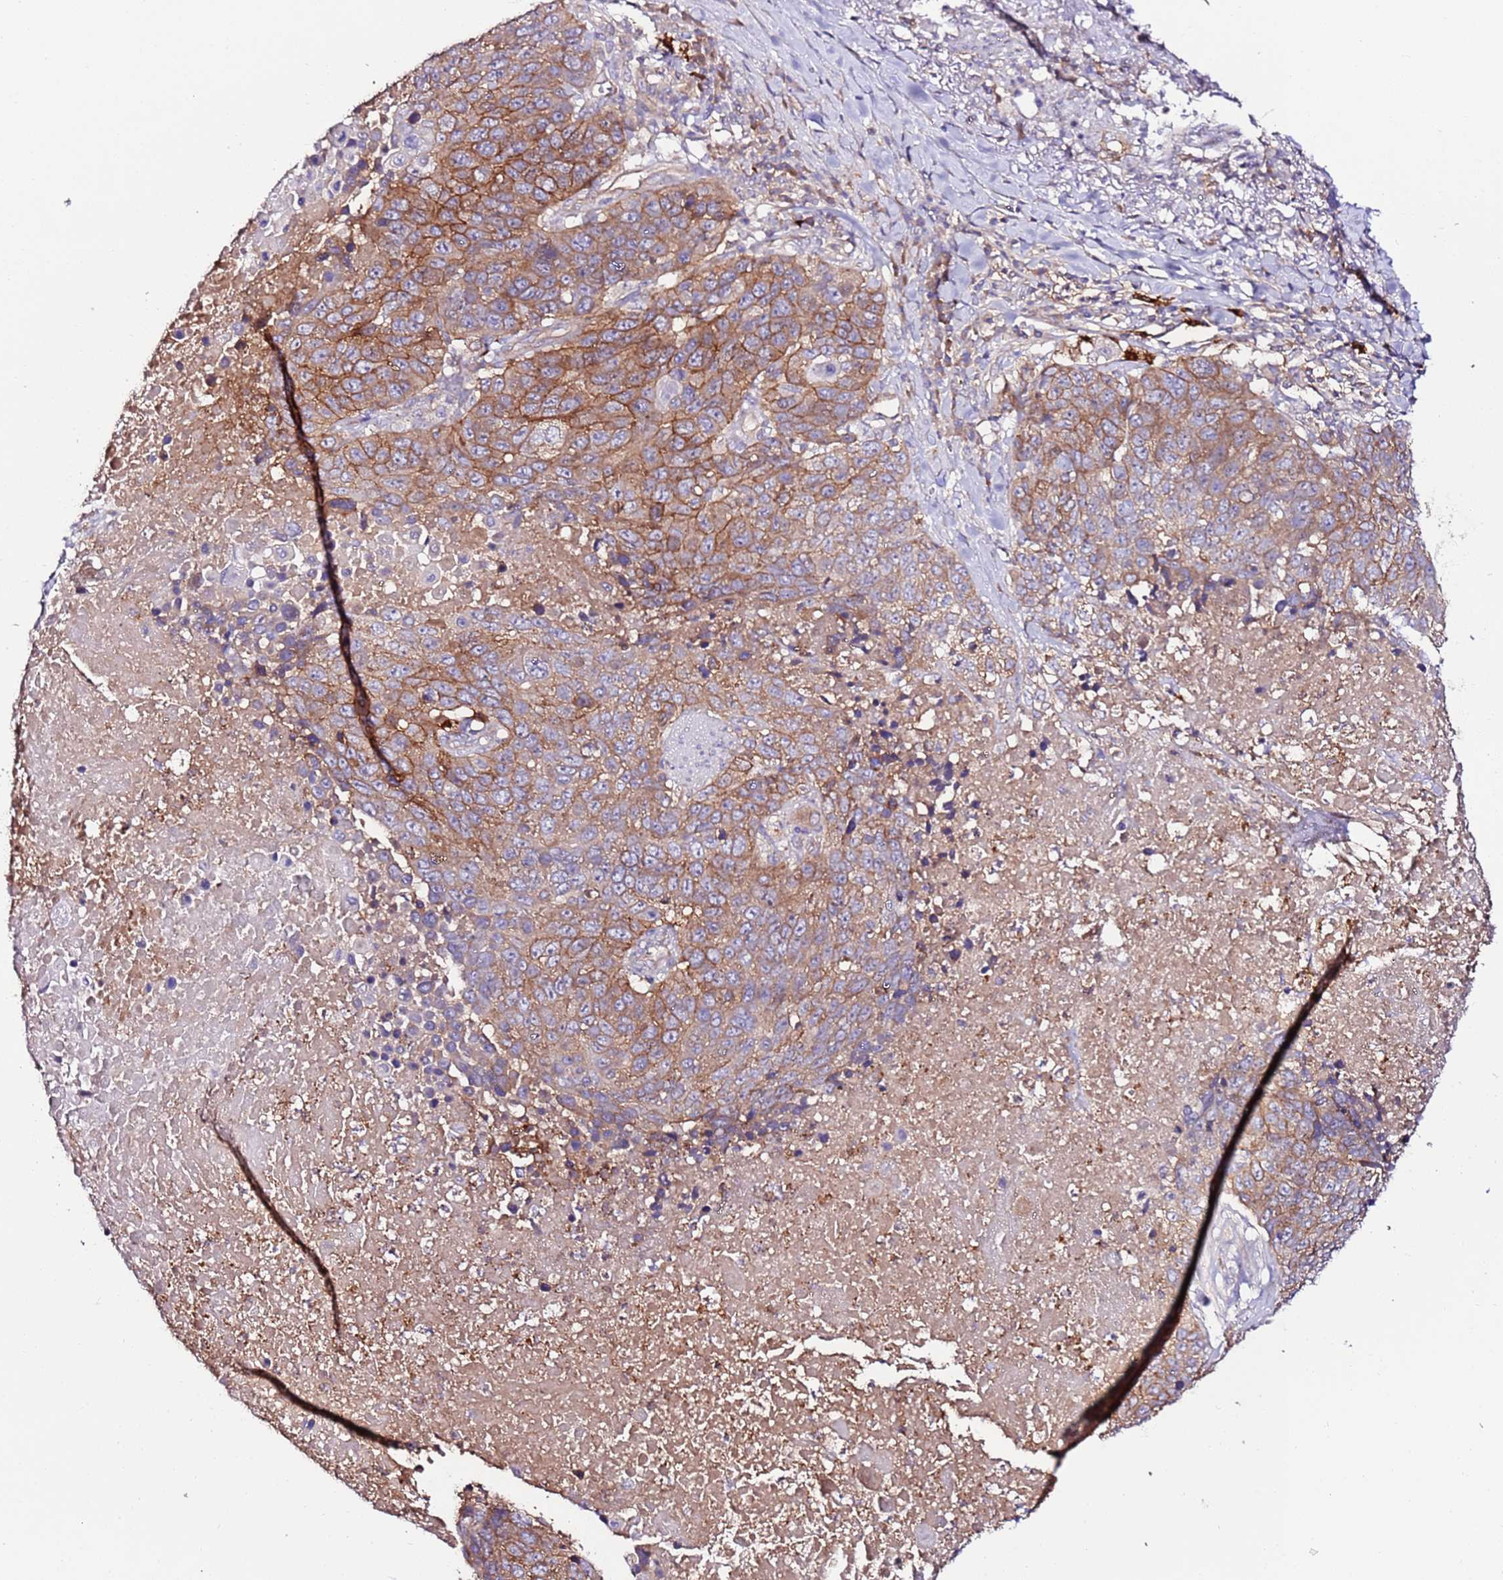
{"staining": {"intensity": "moderate", "quantity": ">75%", "location": "cytoplasmic/membranous"}, "tissue": "lung cancer", "cell_type": "Tumor cells", "image_type": "cancer", "snomed": [{"axis": "morphology", "description": "Normal tissue, NOS"}, {"axis": "morphology", "description": "Squamous cell carcinoma, NOS"}, {"axis": "topography", "description": "Lymph node"}, {"axis": "topography", "description": "Lung"}], "caption": "DAB (3,3'-diaminobenzidine) immunohistochemical staining of squamous cell carcinoma (lung) shows moderate cytoplasmic/membranous protein staining in approximately >75% of tumor cells.", "gene": "FLVCR1", "patient": {"sex": "male", "age": 66}}